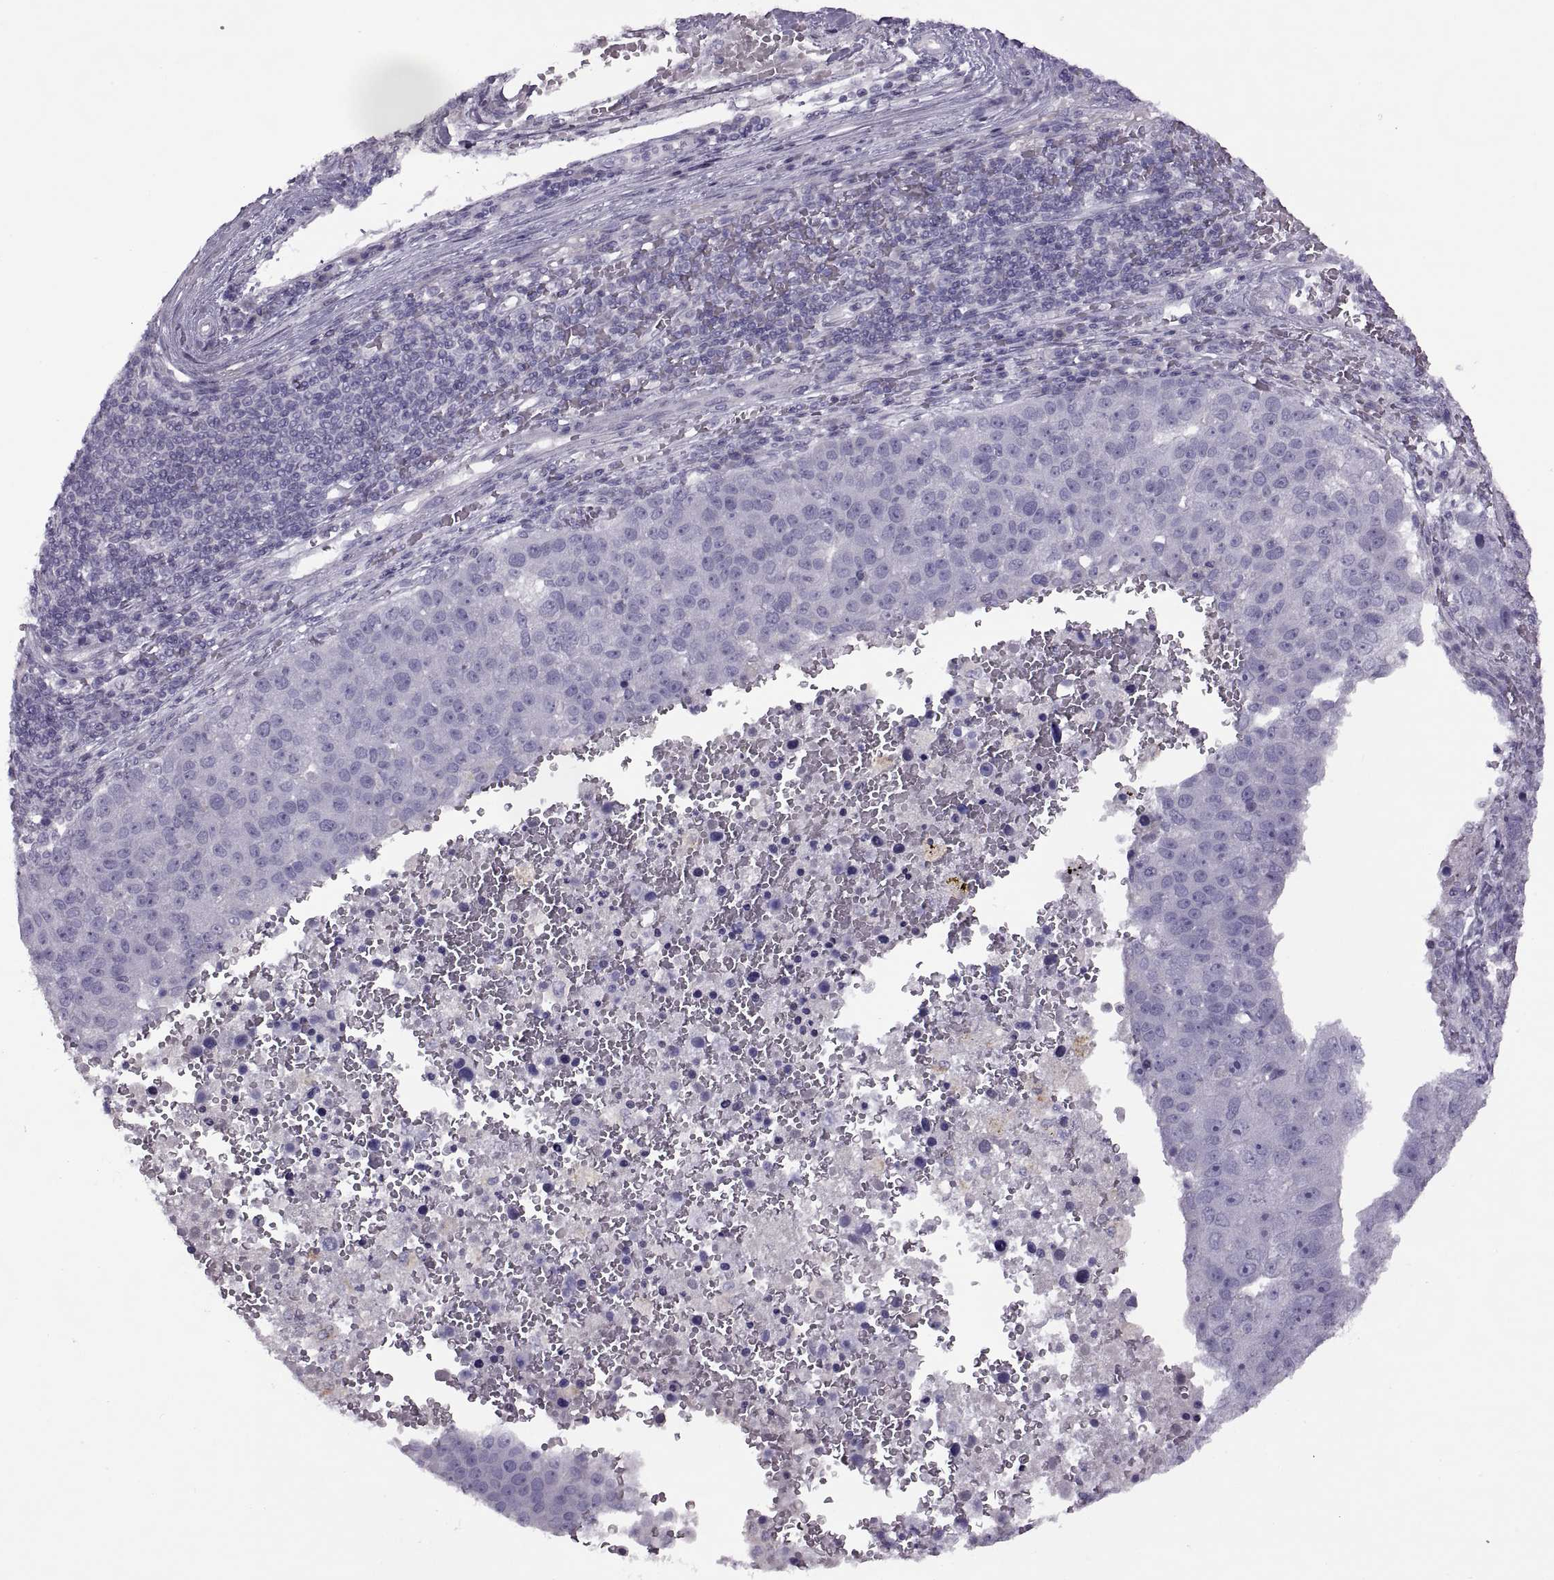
{"staining": {"intensity": "negative", "quantity": "none", "location": "none"}, "tissue": "pancreatic cancer", "cell_type": "Tumor cells", "image_type": "cancer", "snomed": [{"axis": "morphology", "description": "Adenocarcinoma, NOS"}, {"axis": "topography", "description": "Pancreas"}], "caption": "Immunohistochemistry photomicrograph of pancreatic cancer stained for a protein (brown), which displays no expression in tumor cells.", "gene": "RSPH6A", "patient": {"sex": "female", "age": 61}}